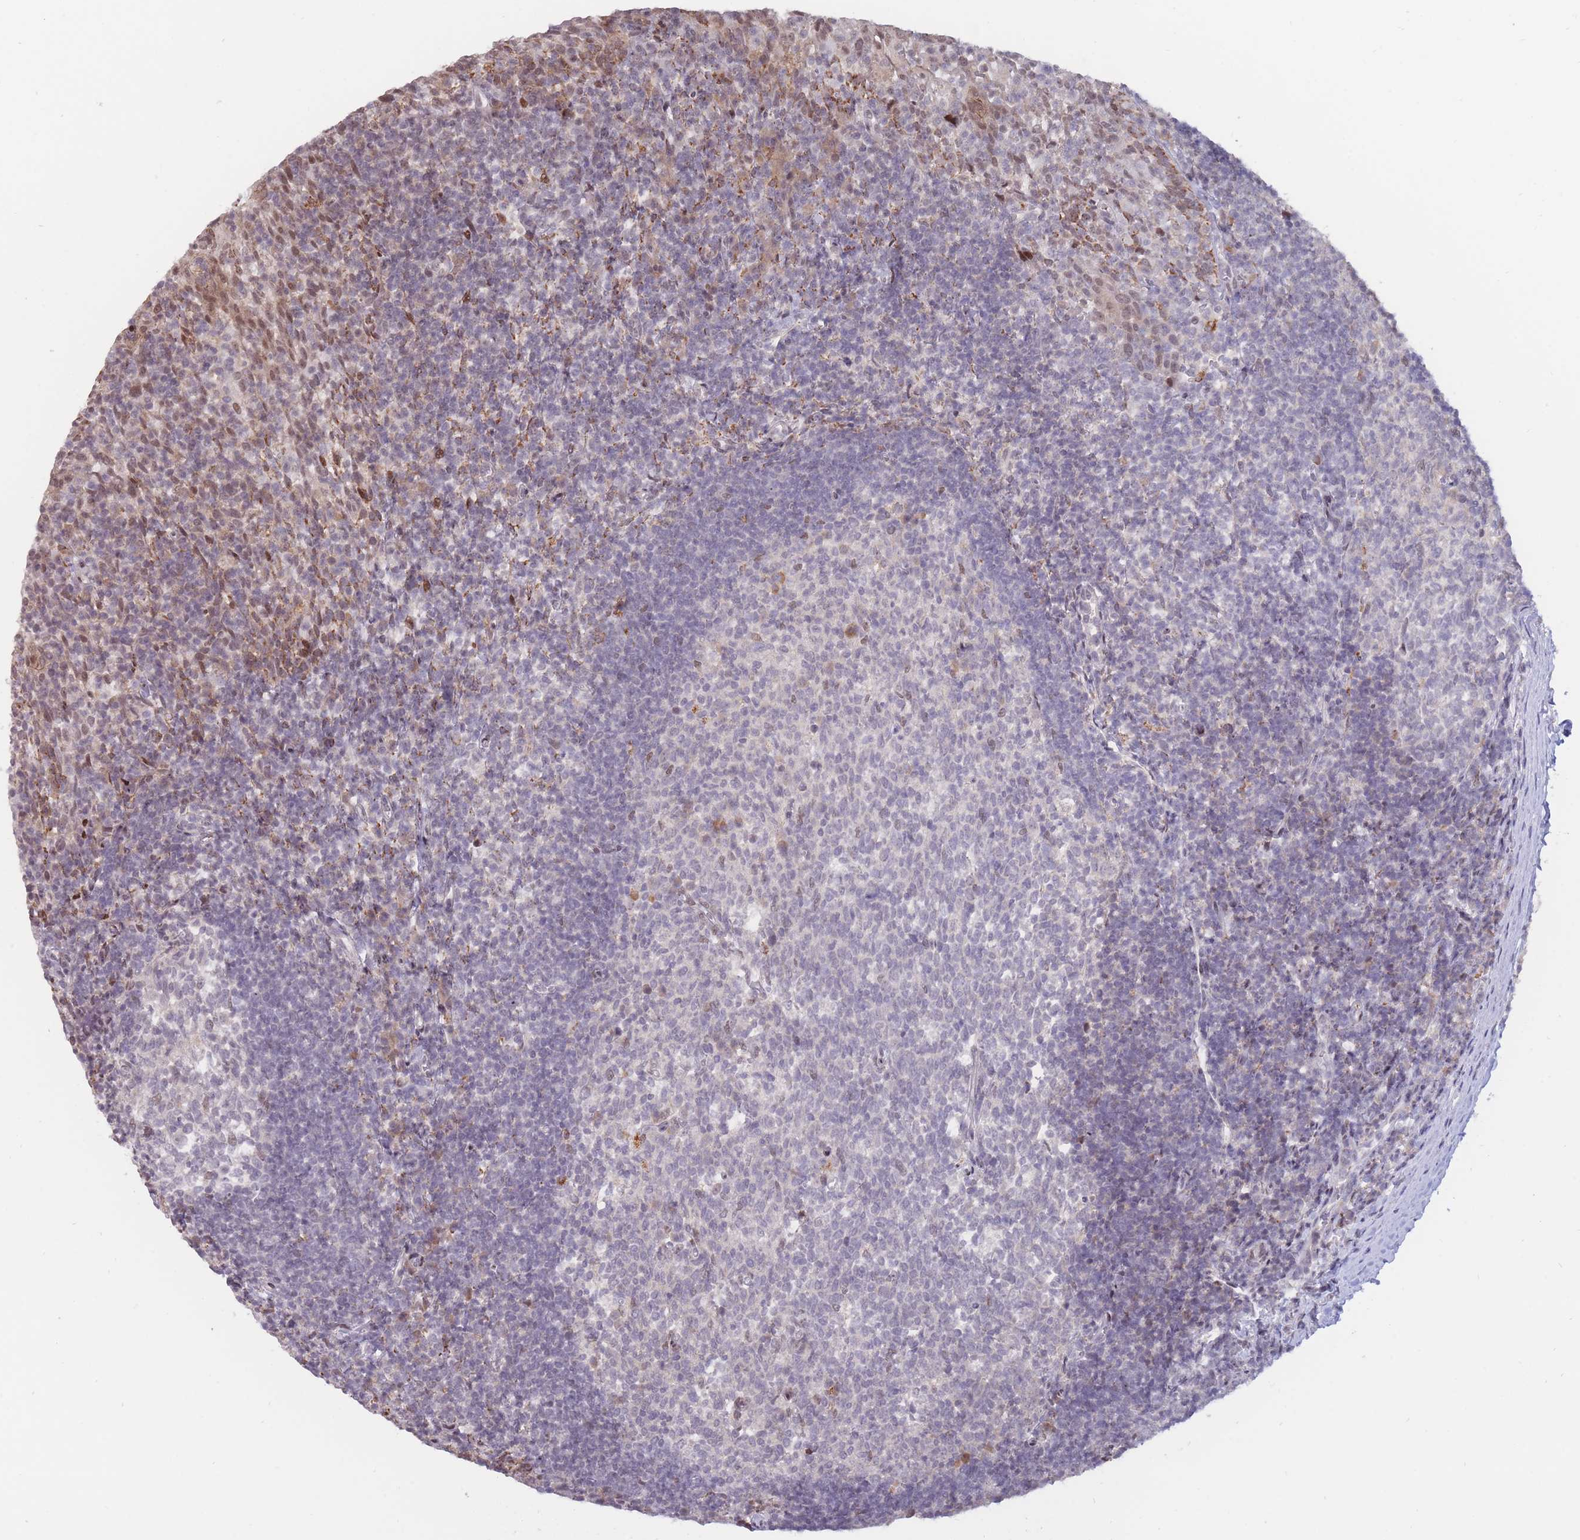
{"staining": {"intensity": "moderate", "quantity": "<25%", "location": "nuclear"}, "tissue": "tonsil", "cell_type": "Germinal center cells", "image_type": "normal", "snomed": [{"axis": "morphology", "description": "Normal tissue, NOS"}, {"axis": "topography", "description": "Tonsil"}], "caption": "IHC (DAB) staining of normal tonsil shows moderate nuclear protein expression in approximately <25% of germinal center cells.", "gene": "TARBP2", "patient": {"sex": "female", "age": 10}}